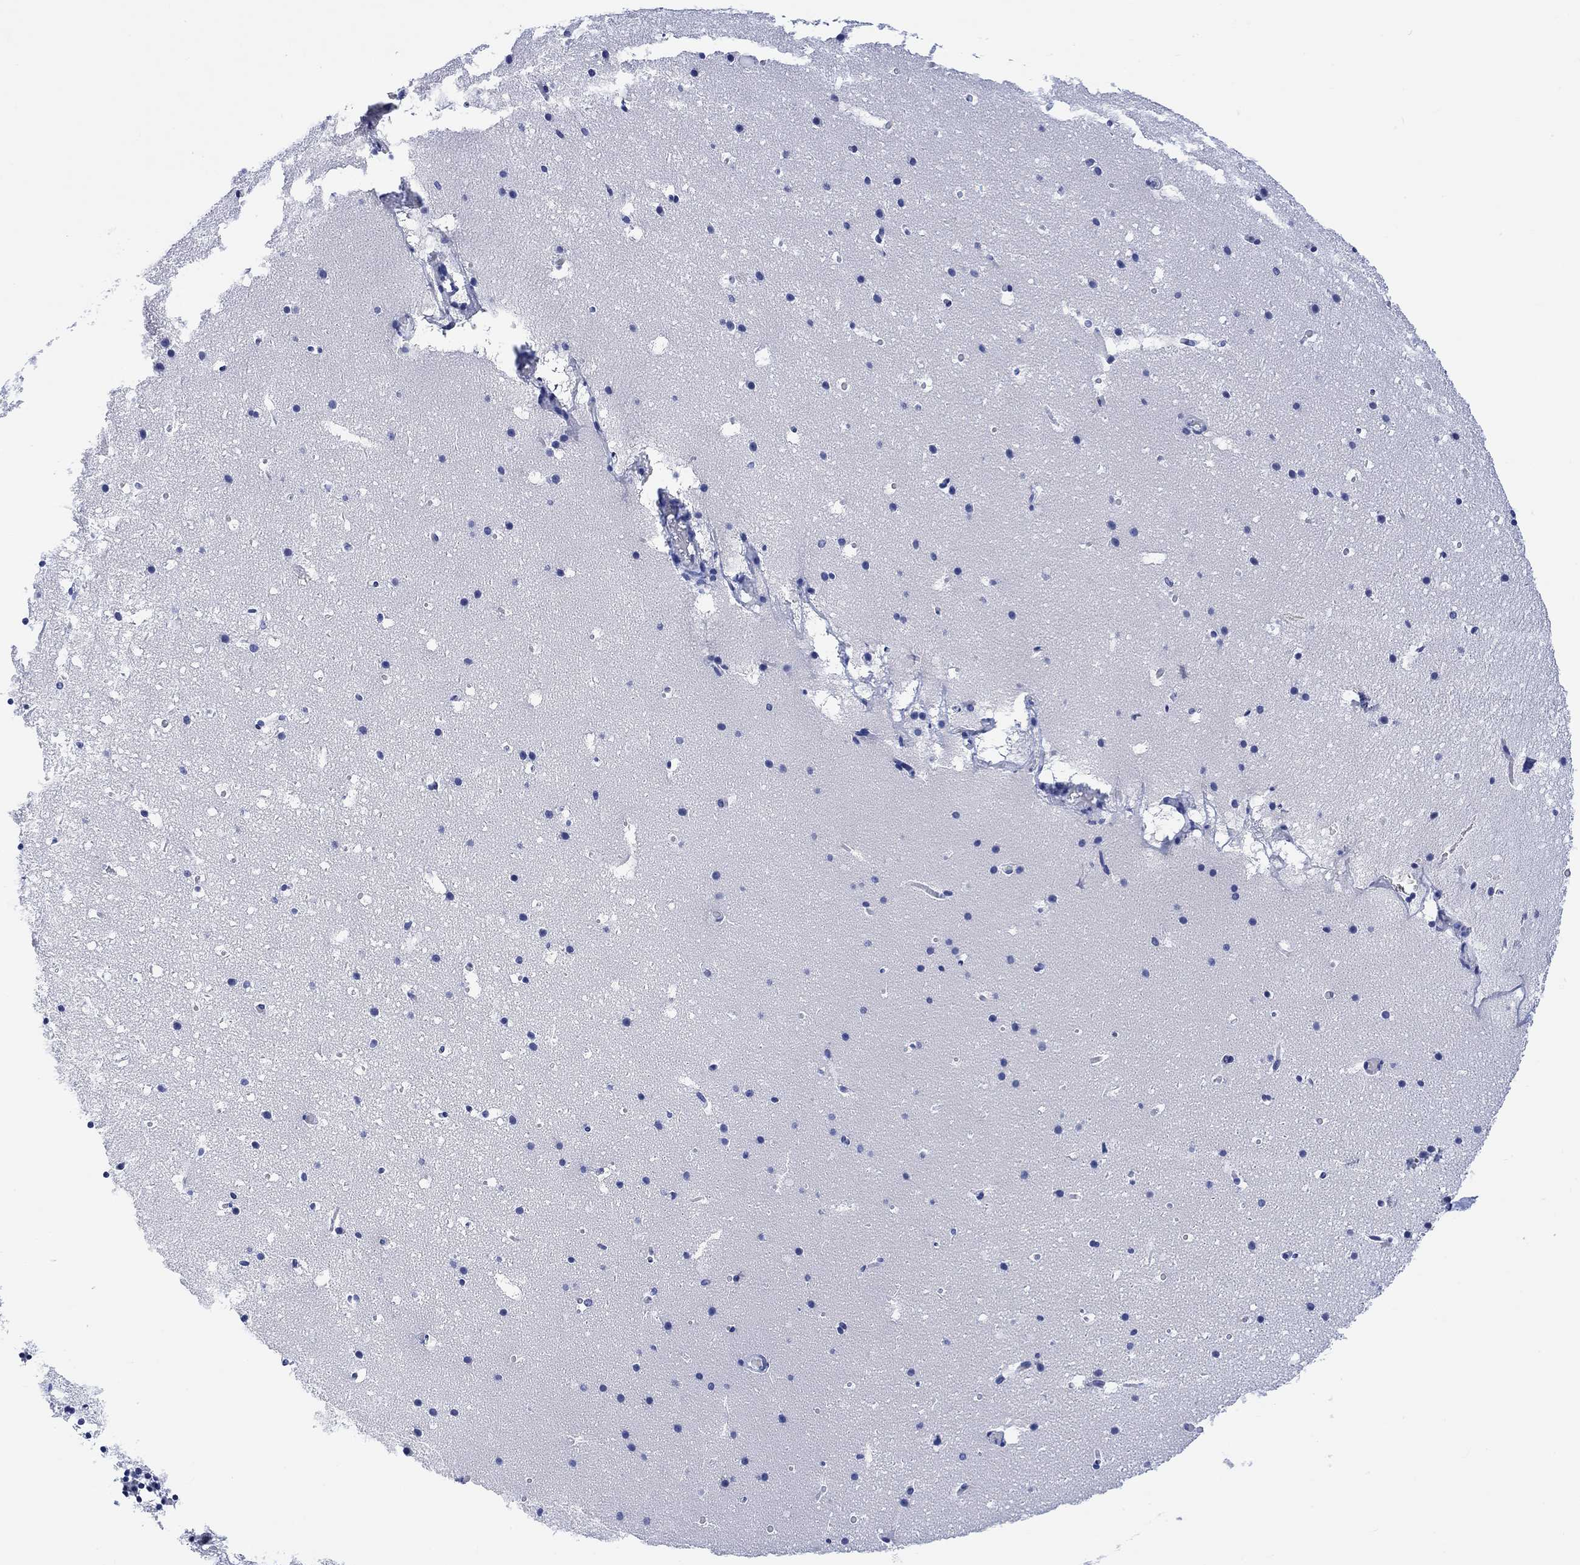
{"staining": {"intensity": "negative", "quantity": "none", "location": "none"}, "tissue": "cerebellum", "cell_type": "Cells in granular layer", "image_type": "normal", "snomed": [{"axis": "morphology", "description": "Normal tissue, NOS"}, {"axis": "topography", "description": "Cerebellum"}], "caption": "Cerebellum stained for a protein using immunohistochemistry displays no positivity cells in granular layer.", "gene": "CALCA", "patient": {"sex": "male", "age": 37}}